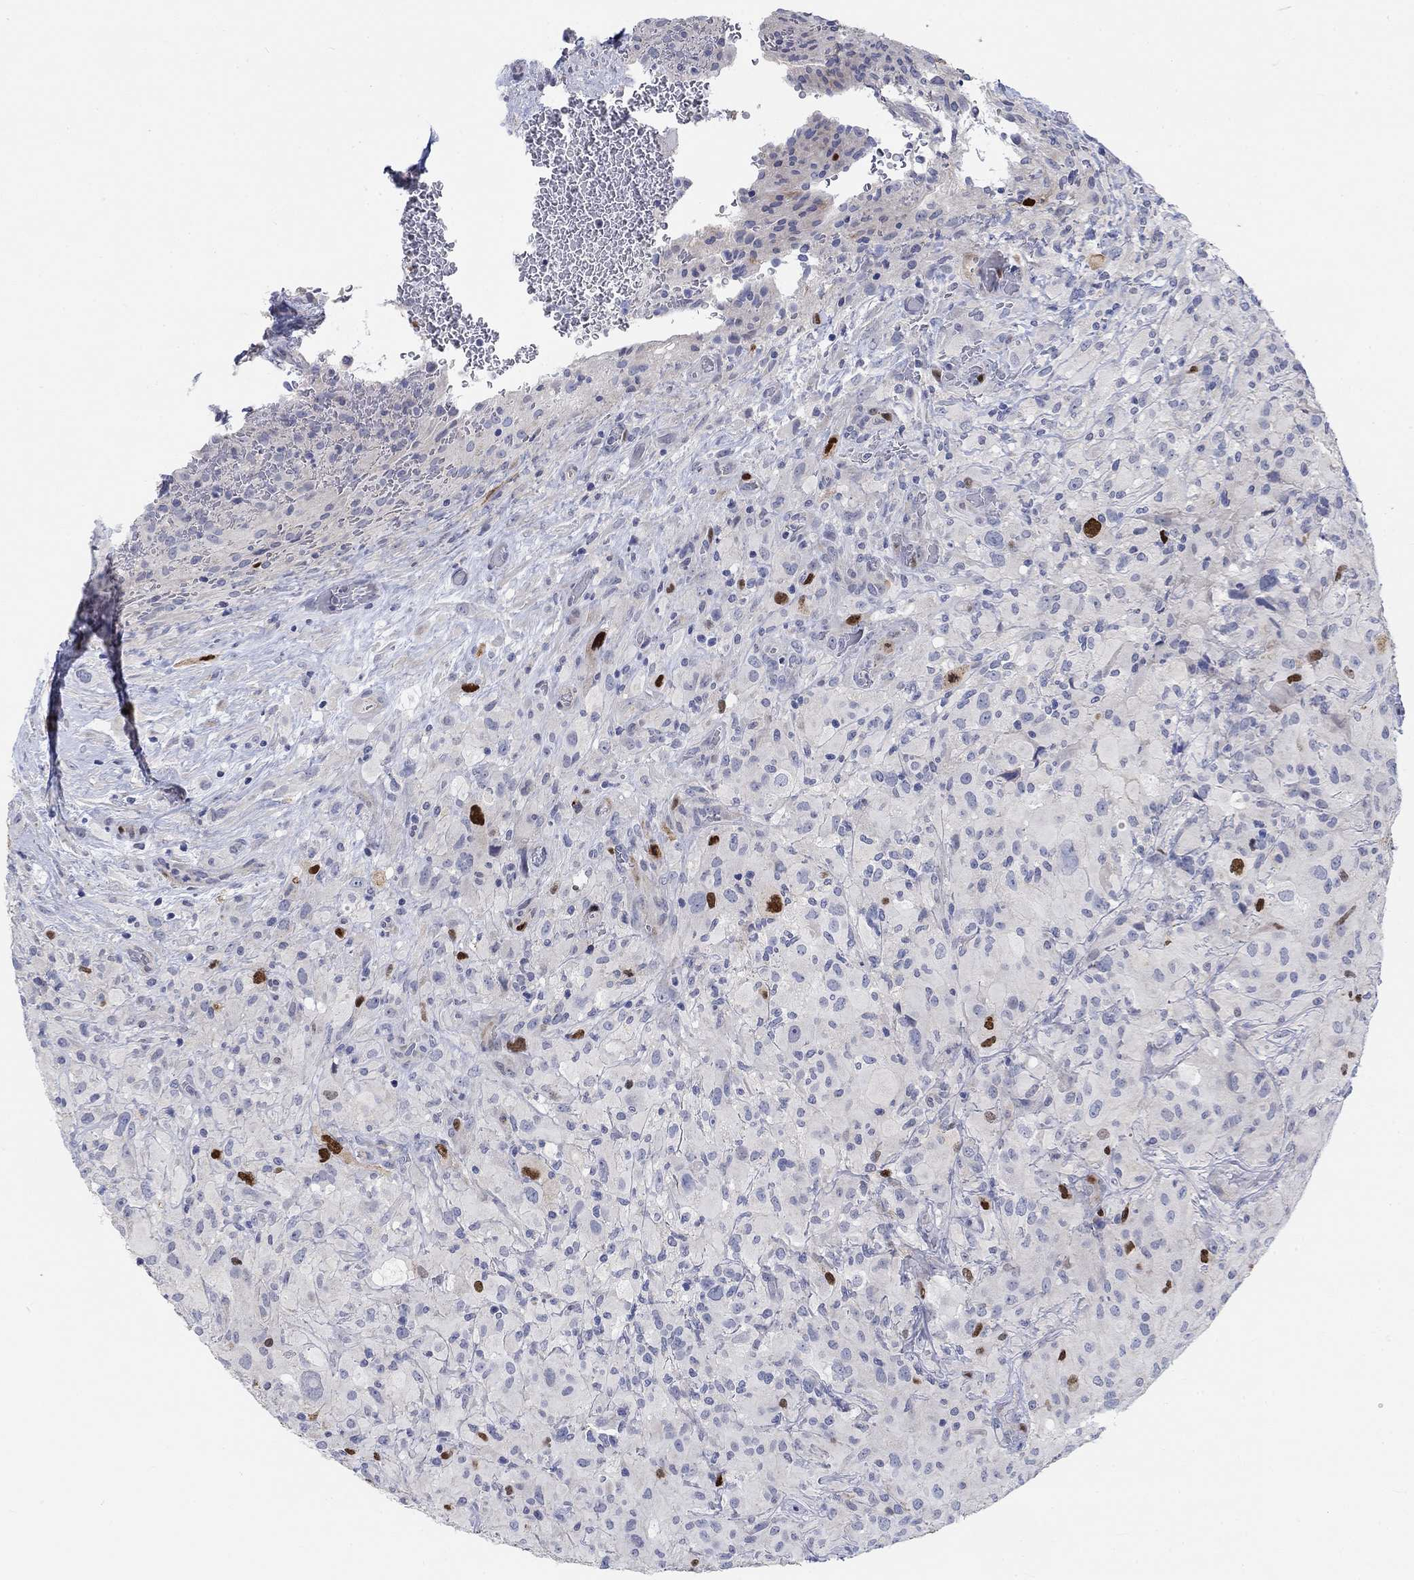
{"staining": {"intensity": "negative", "quantity": "none", "location": "none"}, "tissue": "glioma", "cell_type": "Tumor cells", "image_type": "cancer", "snomed": [{"axis": "morphology", "description": "Glioma, malignant, High grade"}, {"axis": "topography", "description": "Cerebral cortex"}], "caption": "This is an immunohistochemistry image of human malignant glioma (high-grade). There is no expression in tumor cells.", "gene": "PRC1", "patient": {"sex": "male", "age": 35}}